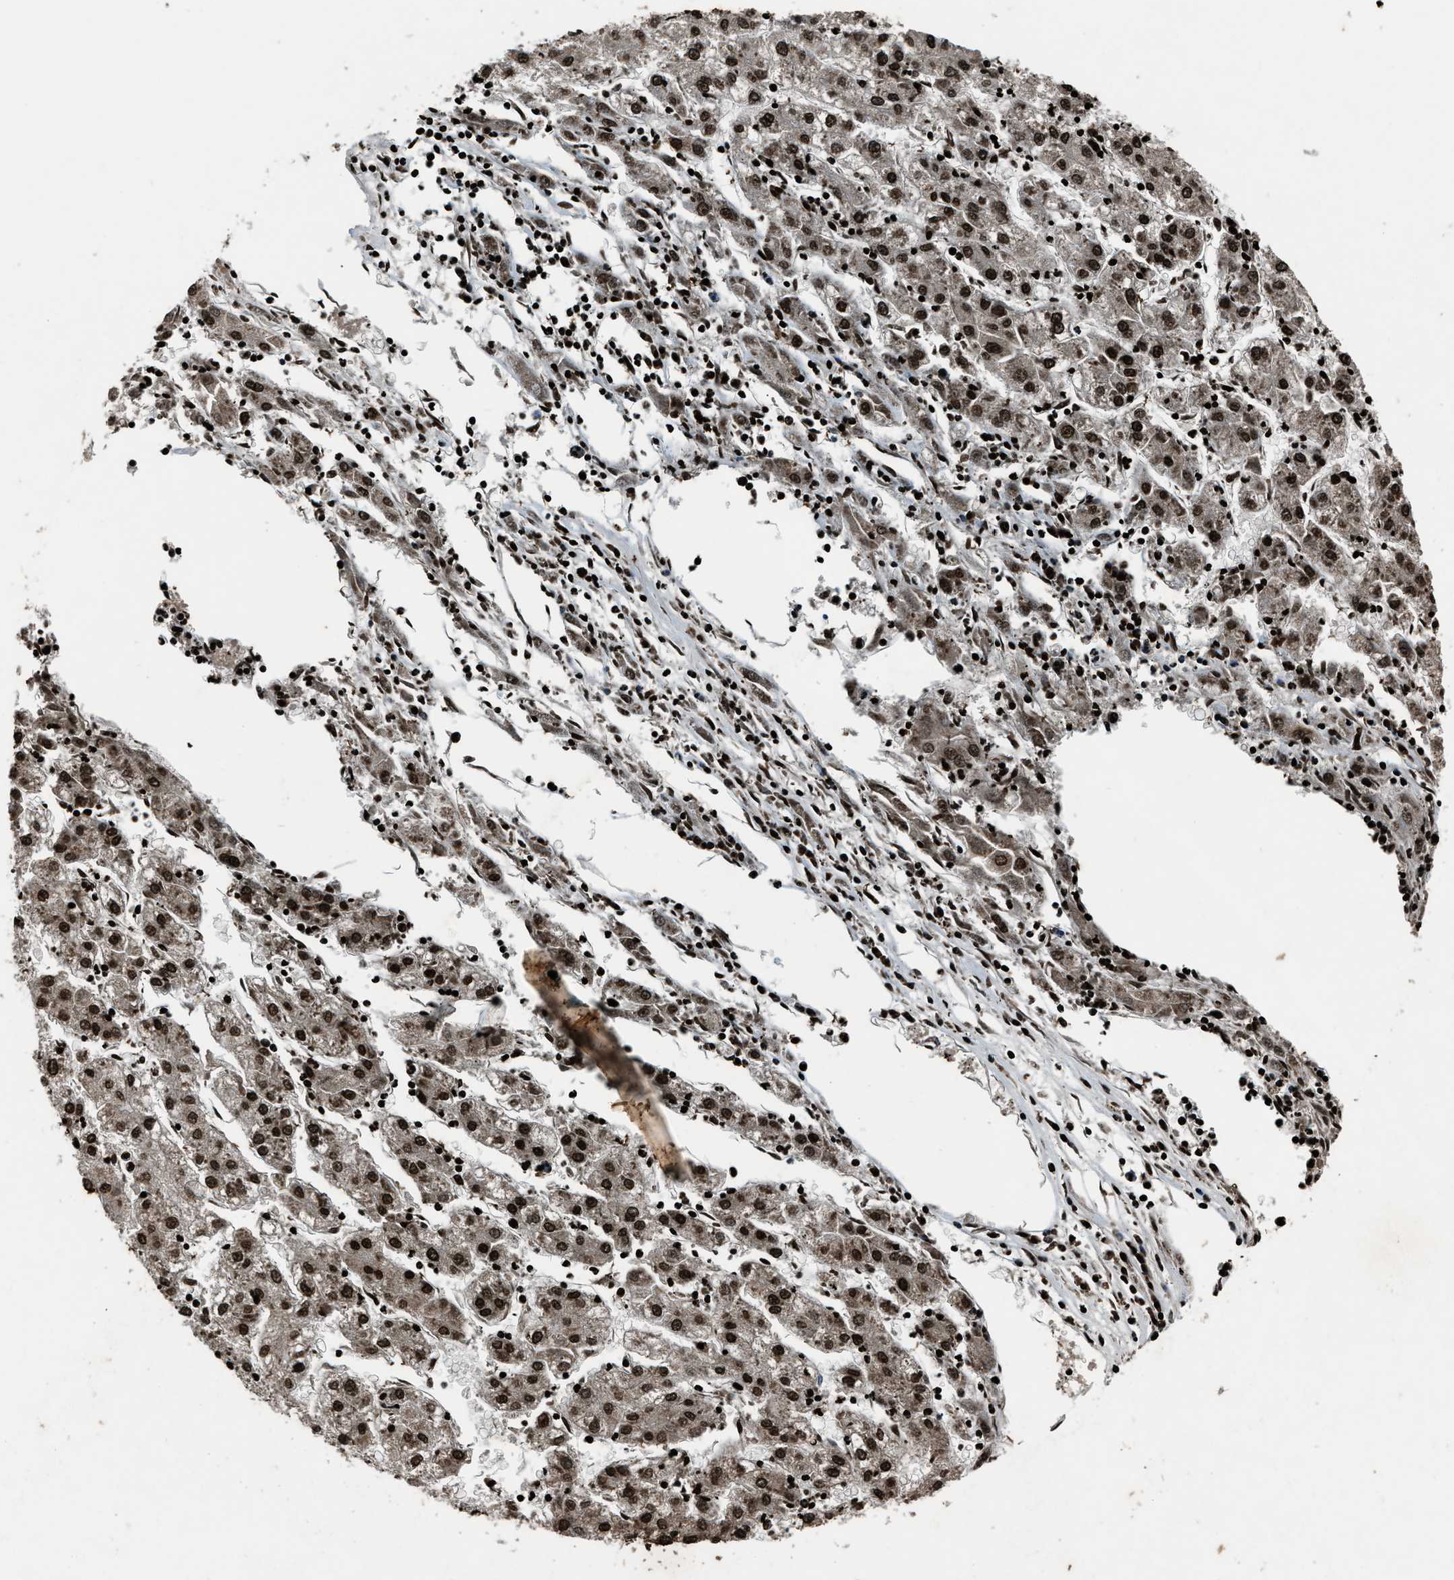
{"staining": {"intensity": "strong", "quantity": ">75%", "location": "nuclear"}, "tissue": "liver cancer", "cell_type": "Tumor cells", "image_type": "cancer", "snomed": [{"axis": "morphology", "description": "Carcinoma, Hepatocellular, NOS"}, {"axis": "topography", "description": "Liver"}], "caption": "Liver cancer stained with immunohistochemistry (IHC) demonstrates strong nuclear positivity in approximately >75% of tumor cells.", "gene": "H4C1", "patient": {"sex": "male", "age": 72}}